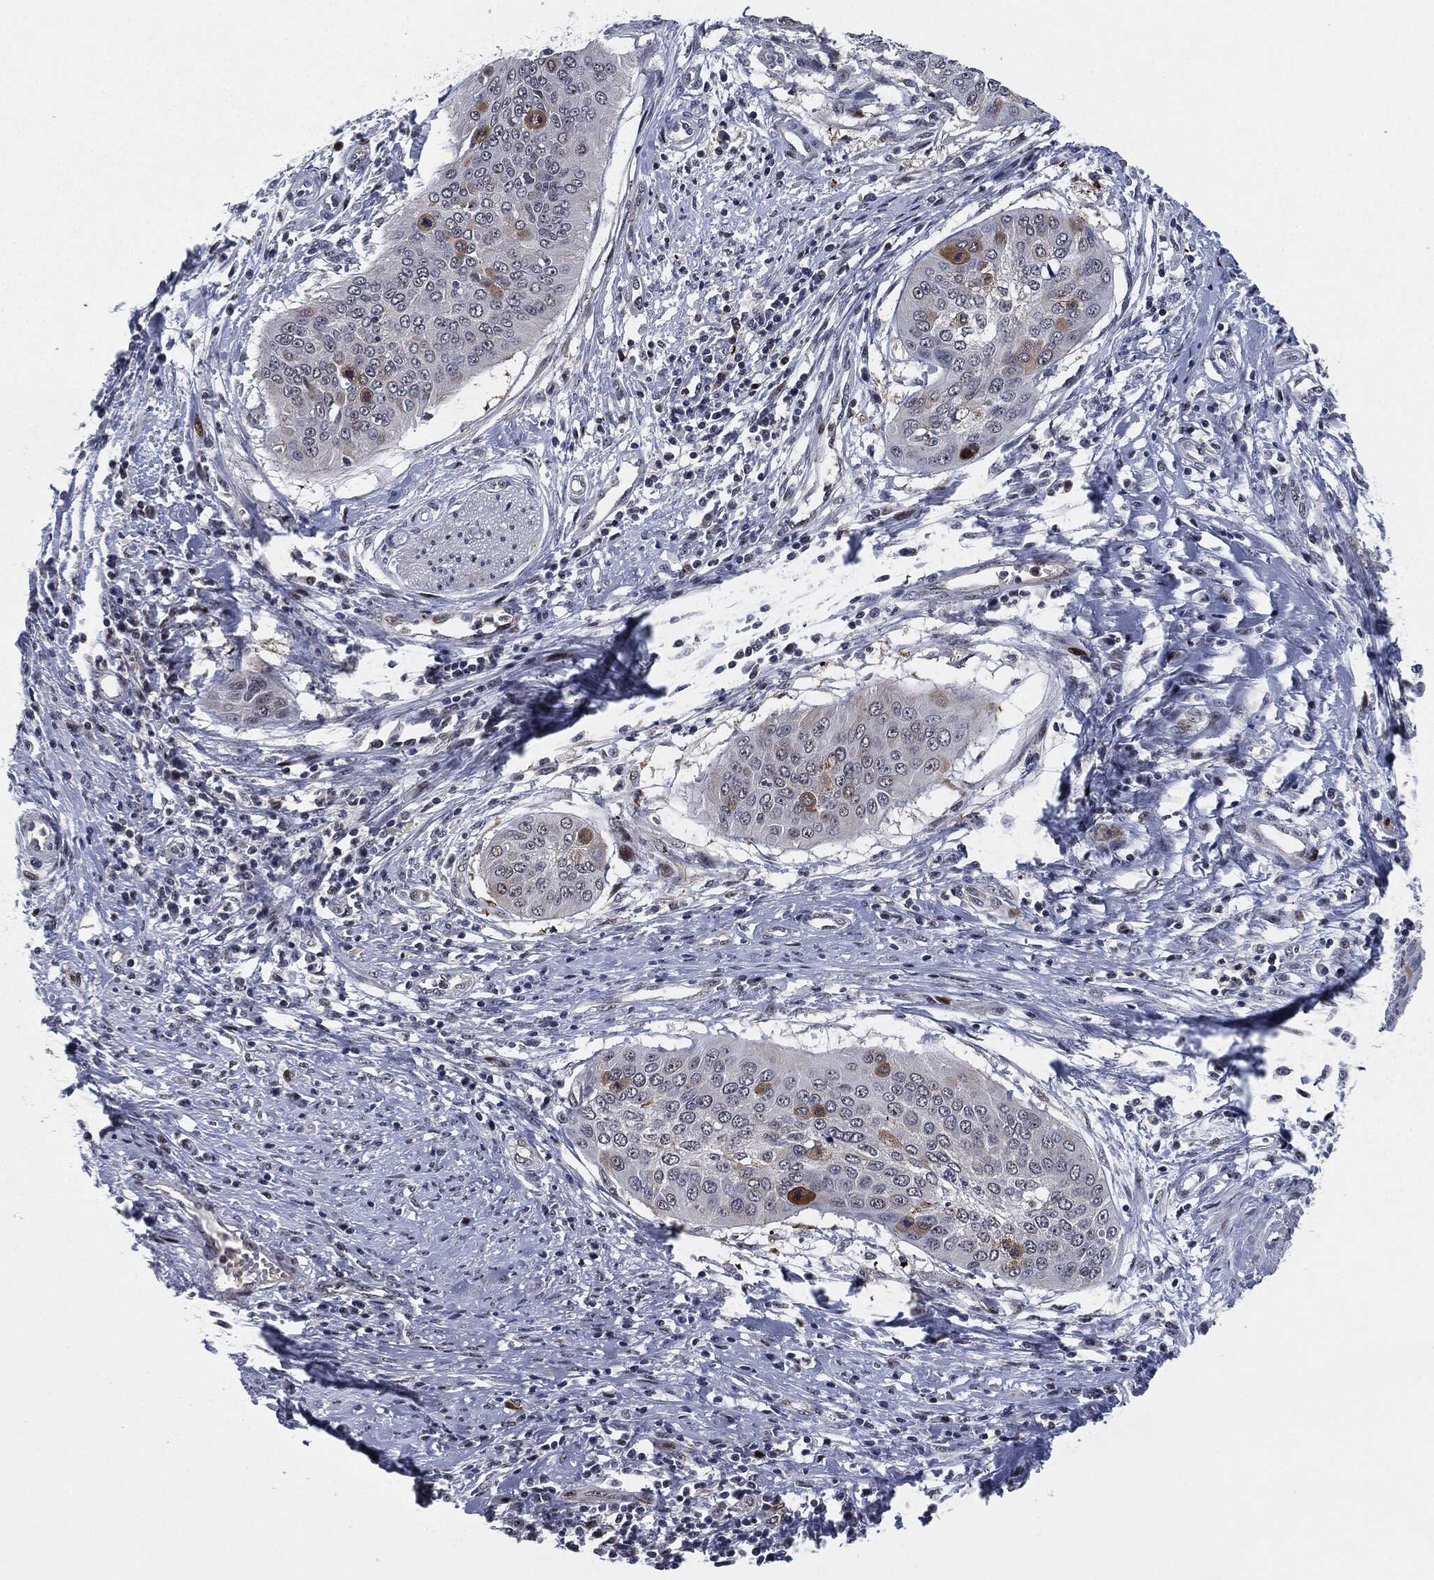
{"staining": {"intensity": "negative", "quantity": "none", "location": "none"}, "tissue": "cervical cancer", "cell_type": "Tumor cells", "image_type": "cancer", "snomed": [{"axis": "morphology", "description": "Normal tissue, NOS"}, {"axis": "morphology", "description": "Squamous cell carcinoma, NOS"}, {"axis": "topography", "description": "Cervix"}], "caption": "The IHC photomicrograph has no significant staining in tumor cells of squamous cell carcinoma (cervical) tissue. The staining is performed using DAB brown chromogen with nuclei counter-stained in using hematoxylin.", "gene": "AKT2", "patient": {"sex": "female", "age": 39}}